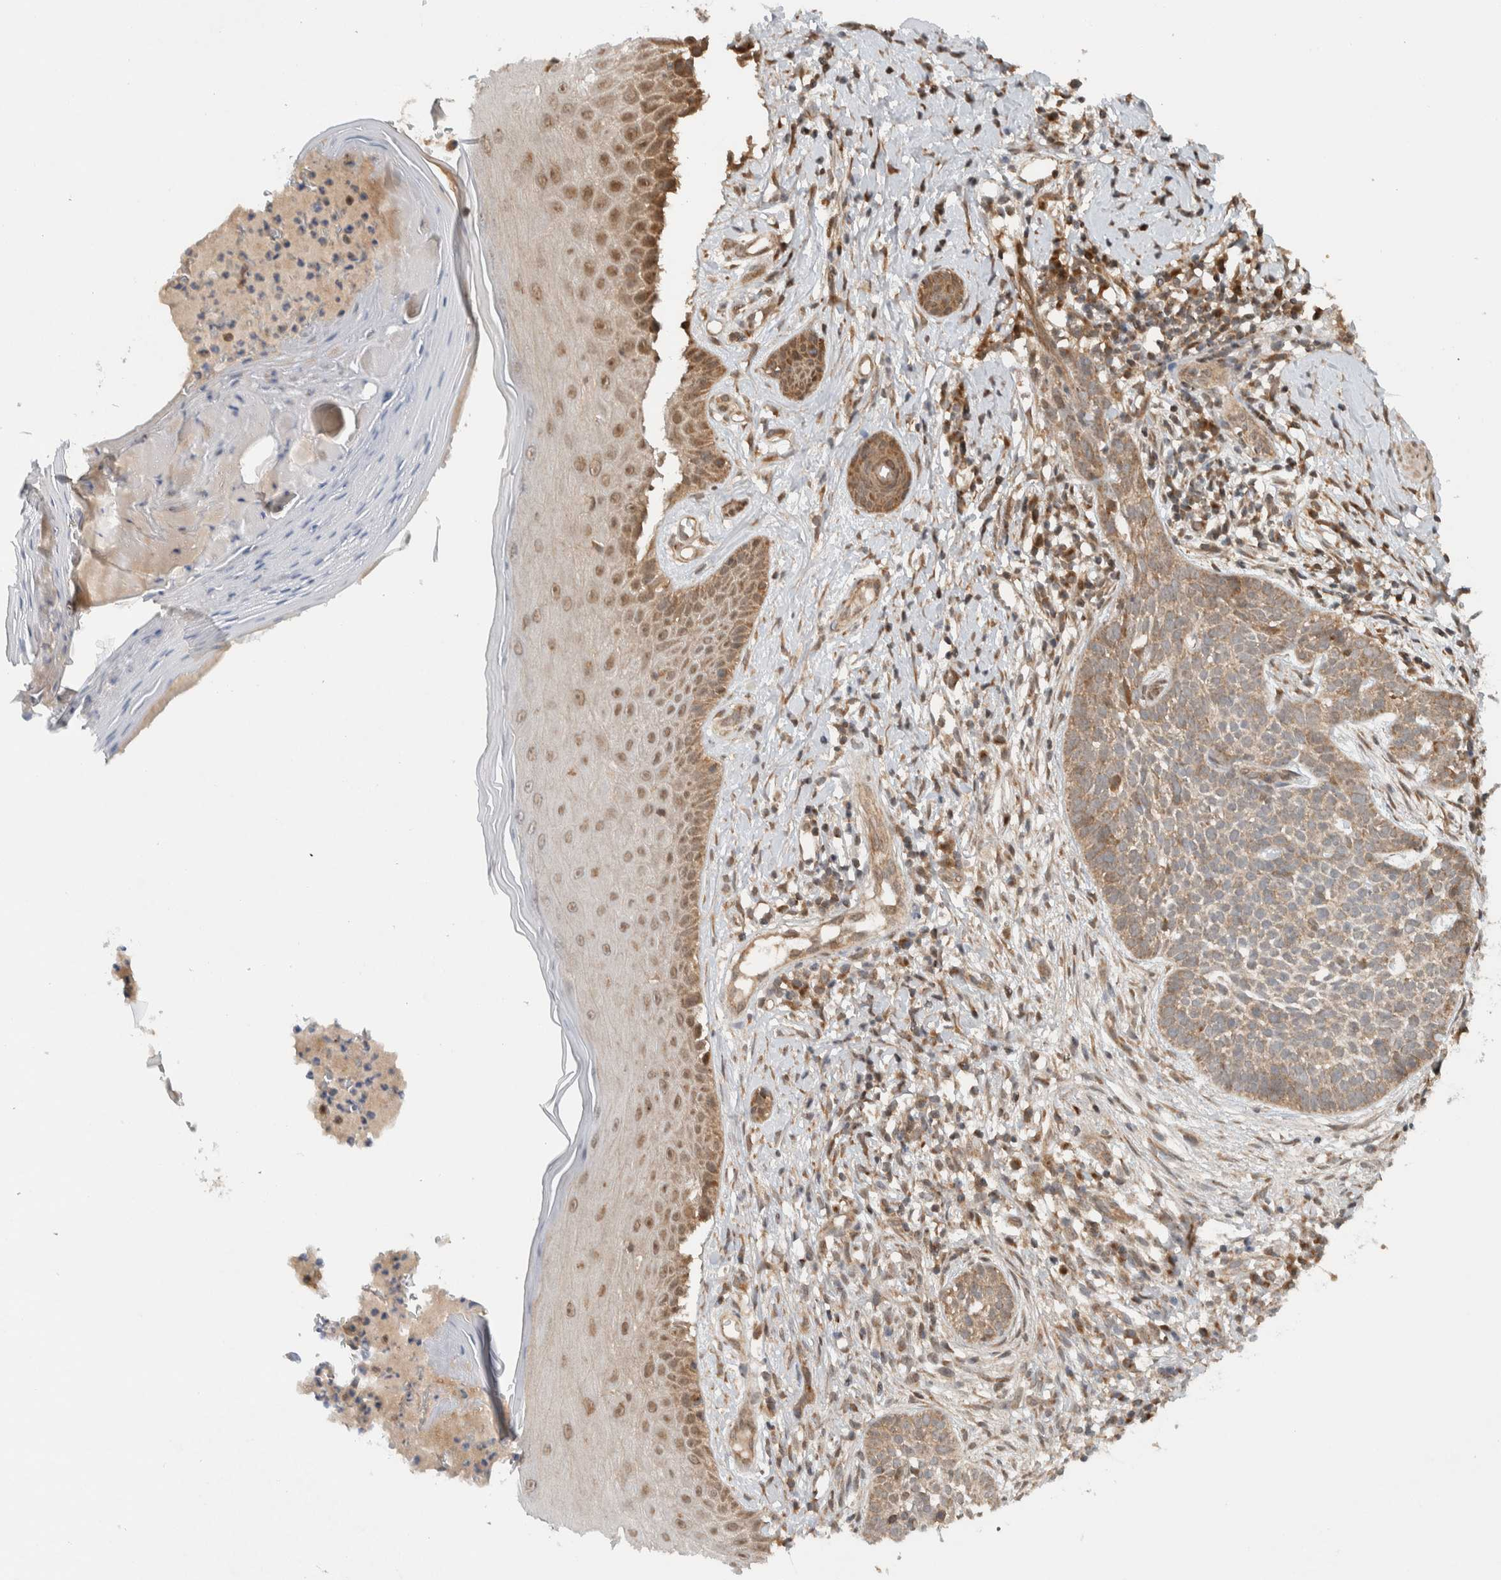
{"staining": {"intensity": "weak", "quantity": ">75%", "location": "cytoplasmic/membranous"}, "tissue": "skin cancer", "cell_type": "Tumor cells", "image_type": "cancer", "snomed": [{"axis": "morphology", "description": "Normal tissue, NOS"}, {"axis": "morphology", "description": "Basal cell carcinoma"}, {"axis": "topography", "description": "Skin"}], "caption": "DAB (3,3'-diaminobenzidine) immunohistochemical staining of human skin cancer (basal cell carcinoma) shows weak cytoplasmic/membranous protein staining in about >75% of tumor cells. (DAB IHC with brightfield microscopy, high magnification).", "gene": "KLHL6", "patient": {"sex": "male", "age": 67}}